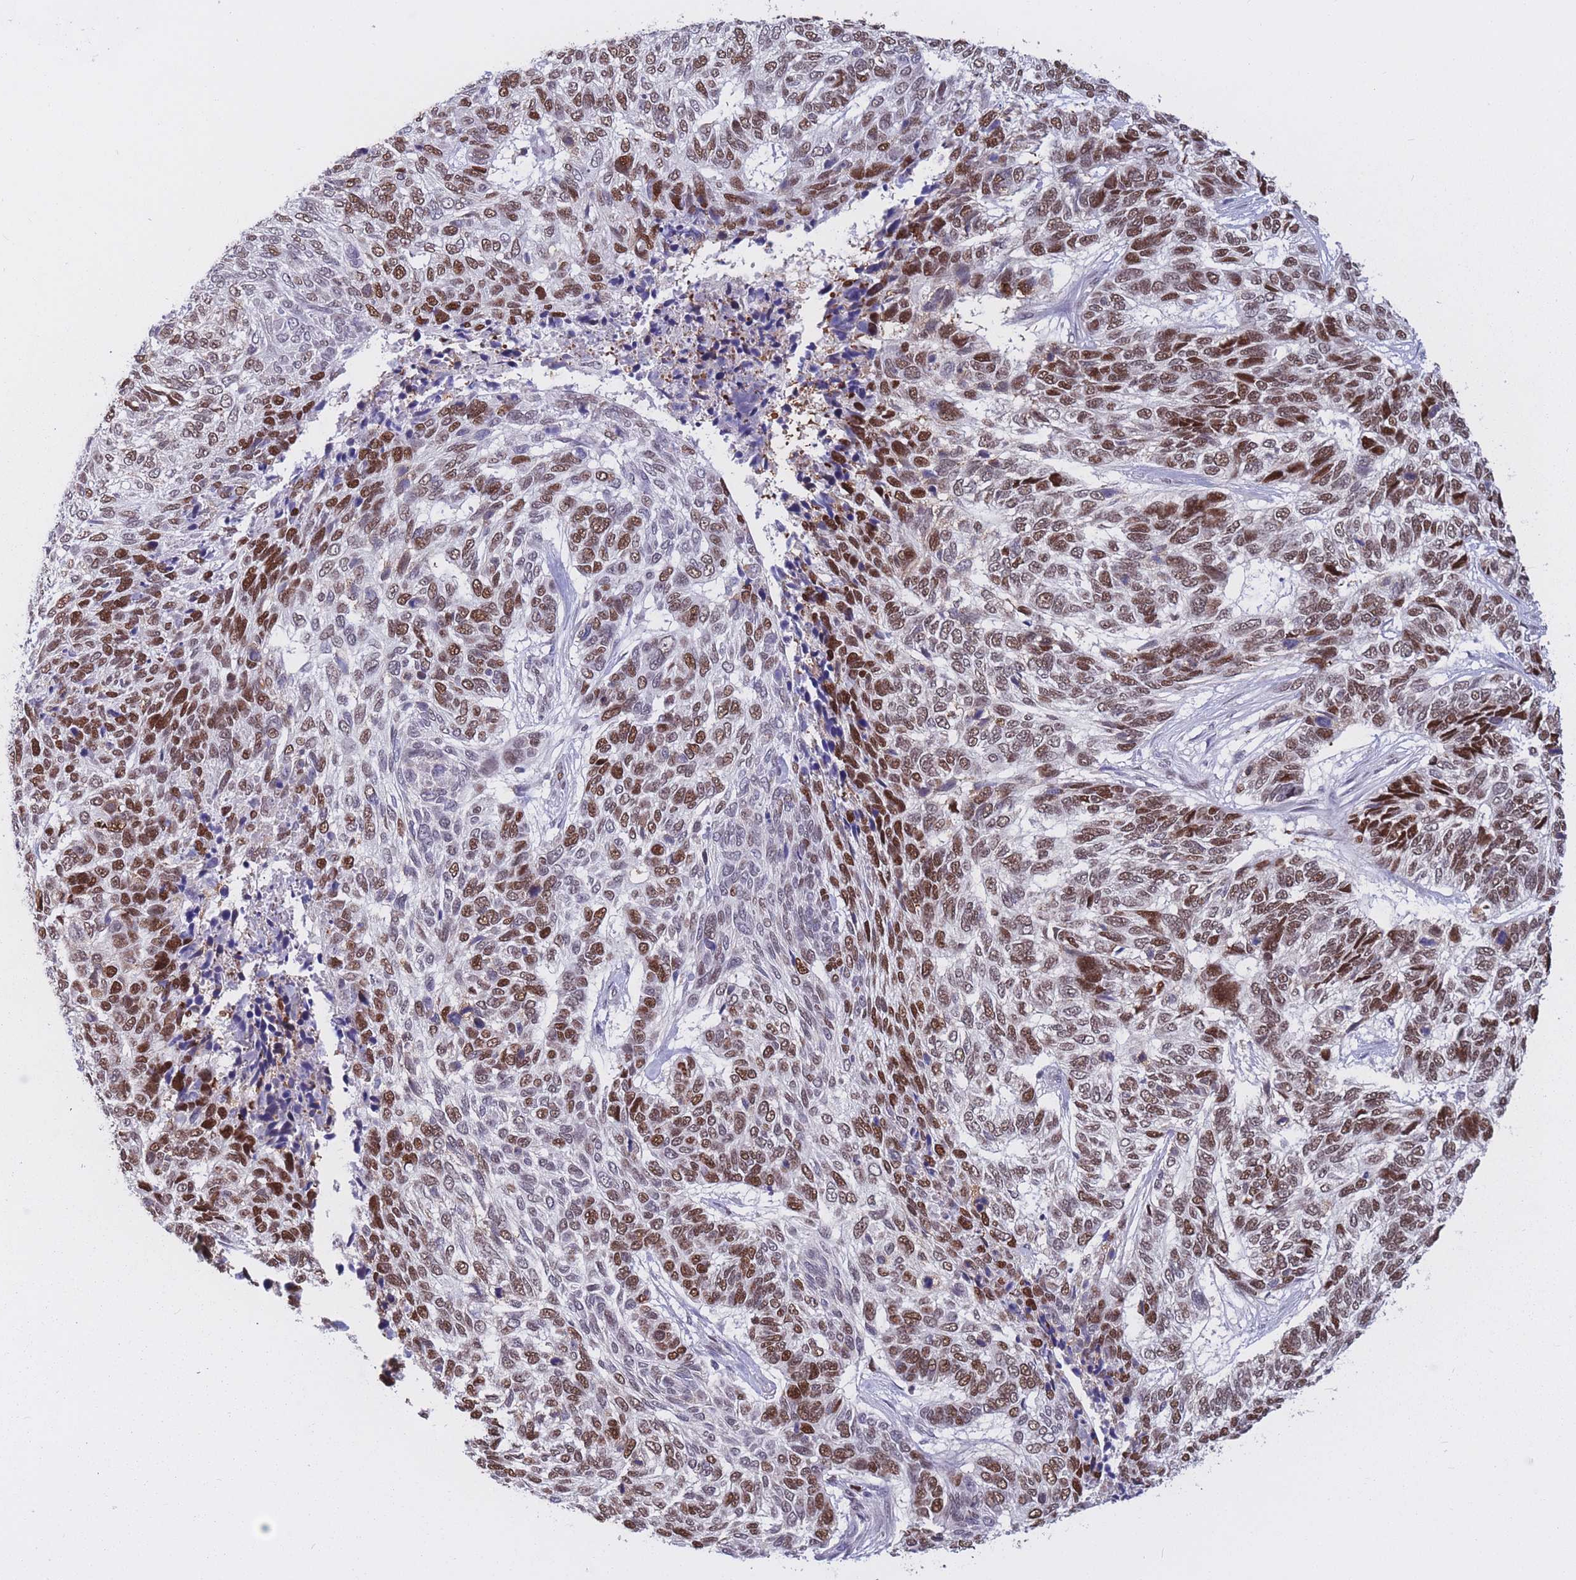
{"staining": {"intensity": "strong", "quantity": ">75%", "location": "nuclear"}, "tissue": "skin cancer", "cell_type": "Tumor cells", "image_type": "cancer", "snomed": [{"axis": "morphology", "description": "Basal cell carcinoma"}, {"axis": "topography", "description": "Skin"}], "caption": "Immunohistochemical staining of basal cell carcinoma (skin) demonstrates strong nuclear protein staining in about >75% of tumor cells. The protein is stained brown, and the nuclei are stained in blue (DAB (3,3'-diaminobenzidine) IHC with brightfield microscopy, high magnification).", "gene": "NASP", "patient": {"sex": "female", "age": 65}}